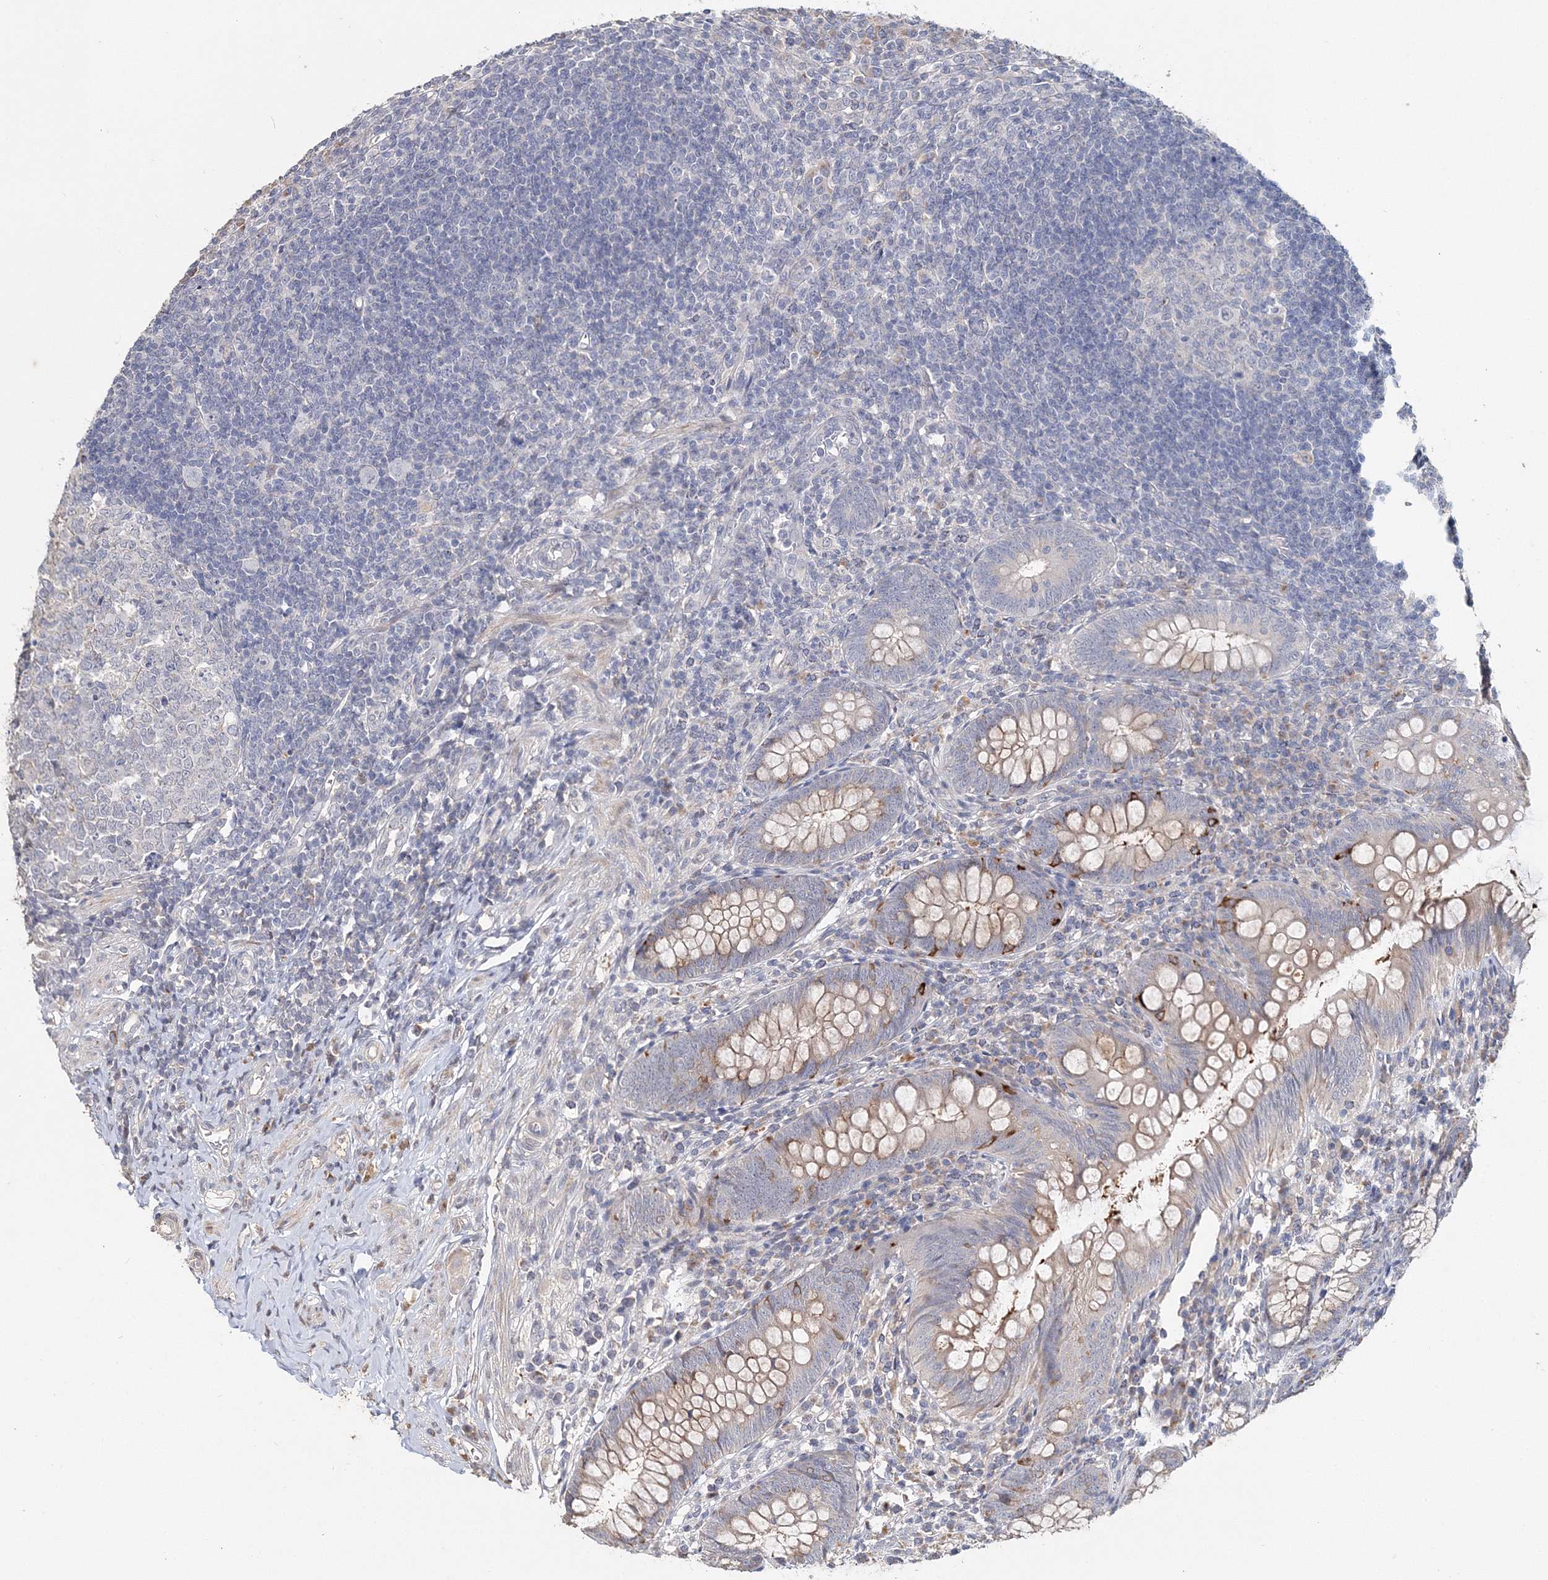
{"staining": {"intensity": "strong", "quantity": "<25%", "location": "cytoplasmic/membranous"}, "tissue": "appendix", "cell_type": "Glandular cells", "image_type": "normal", "snomed": [{"axis": "morphology", "description": "Normal tissue, NOS"}, {"axis": "topography", "description": "Appendix"}], "caption": "Protein analysis of normal appendix exhibits strong cytoplasmic/membranous expression in approximately <25% of glandular cells.", "gene": "GJB5", "patient": {"sex": "male", "age": 14}}